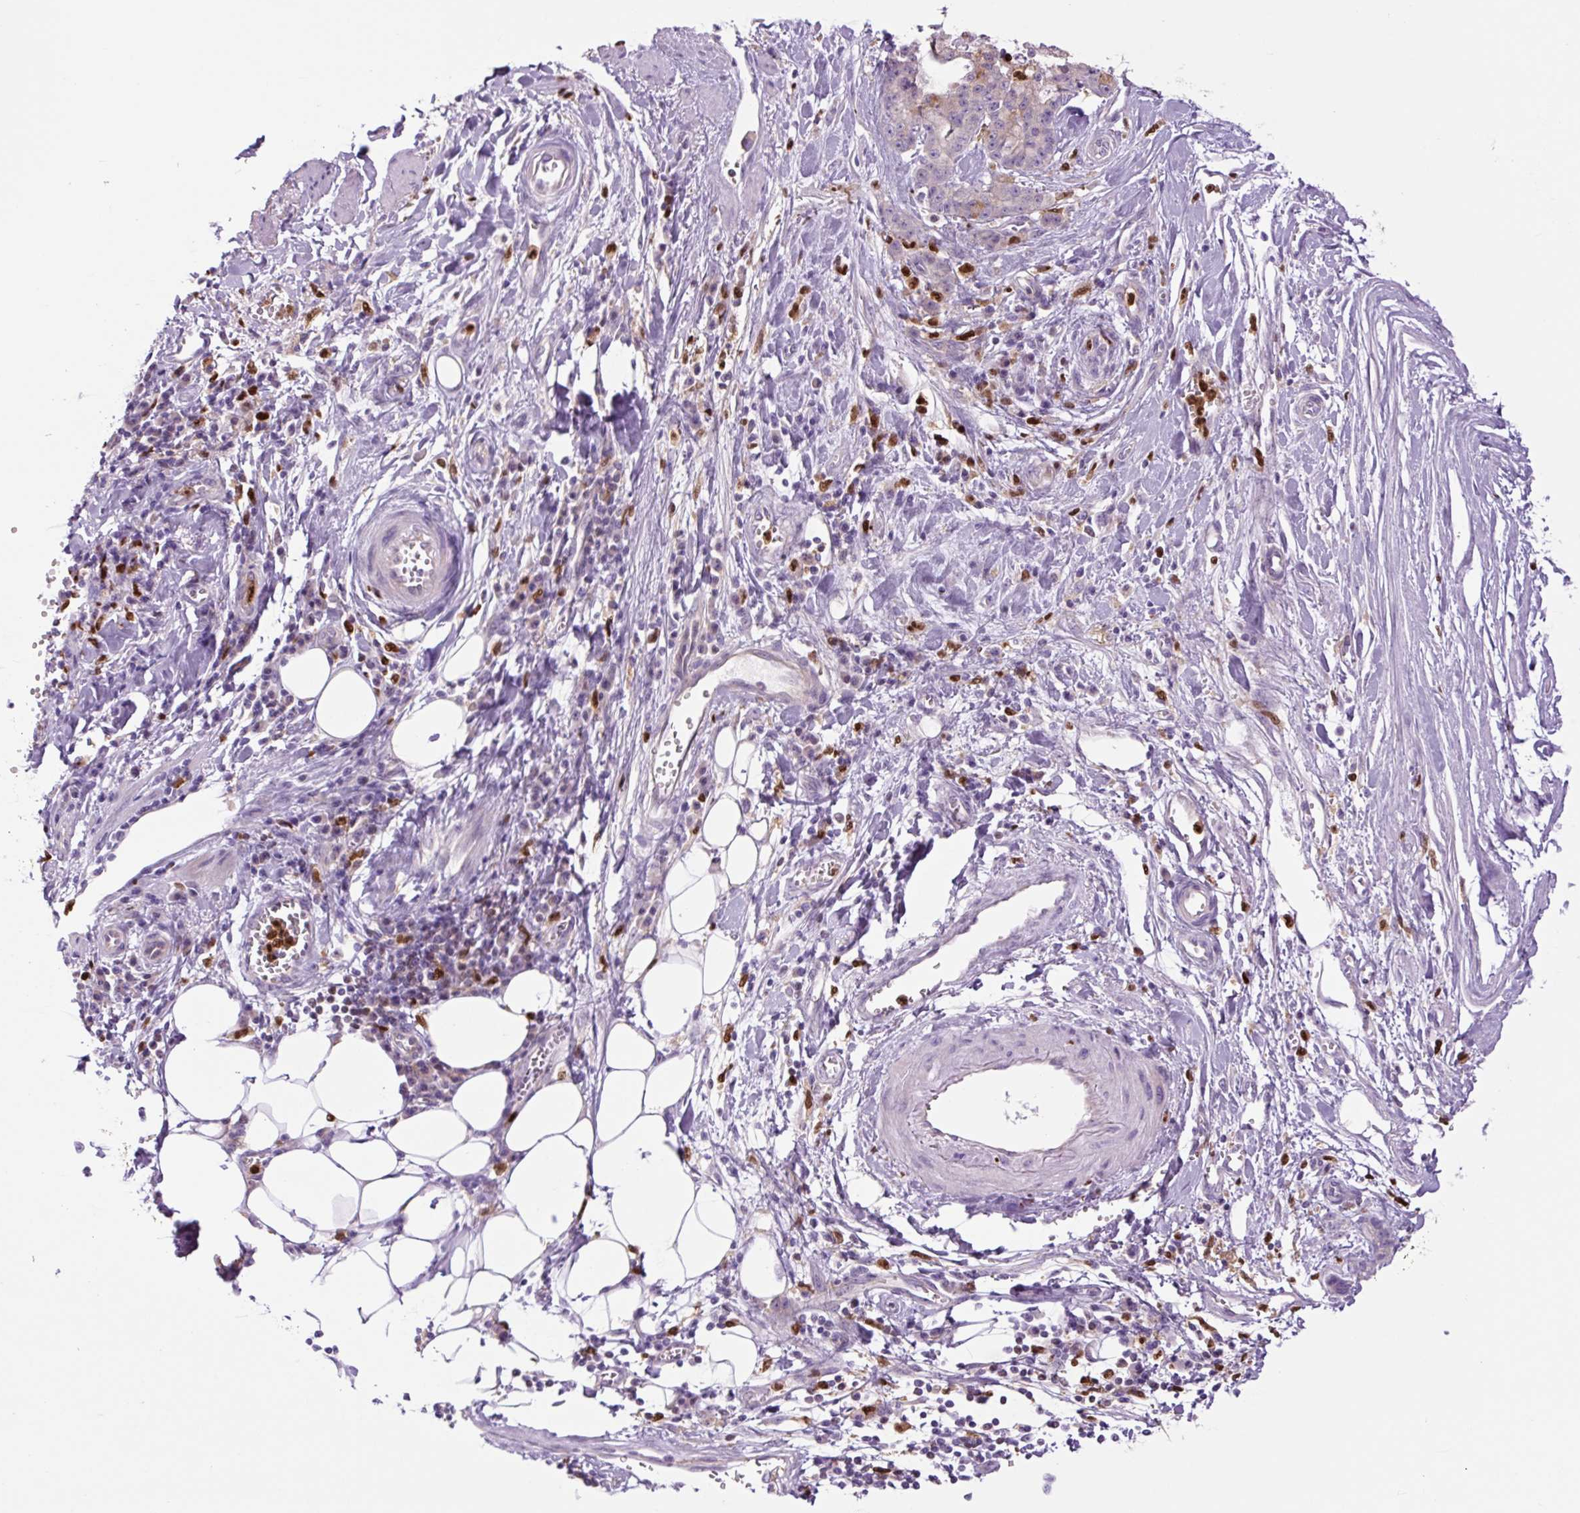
{"staining": {"intensity": "negative", "quantity": "none", "location": "none"}, "tissue": "pancreatic cancer", "cell_type": "Tumor cells", "image_type": "cancer", "snomed": [{"axis": "morphology", "description": "Adenocarcinoma, NOS"}, {"axis": "topography", "description": "Pancreas"}], "caption": "Pancreatic cancer (adenocarcinoma) stained for a protein using immunohistochemistry exhibits no staining tumor cells.", "gene": "SPI1", "patient": {"sex": "female", "age": 73}}